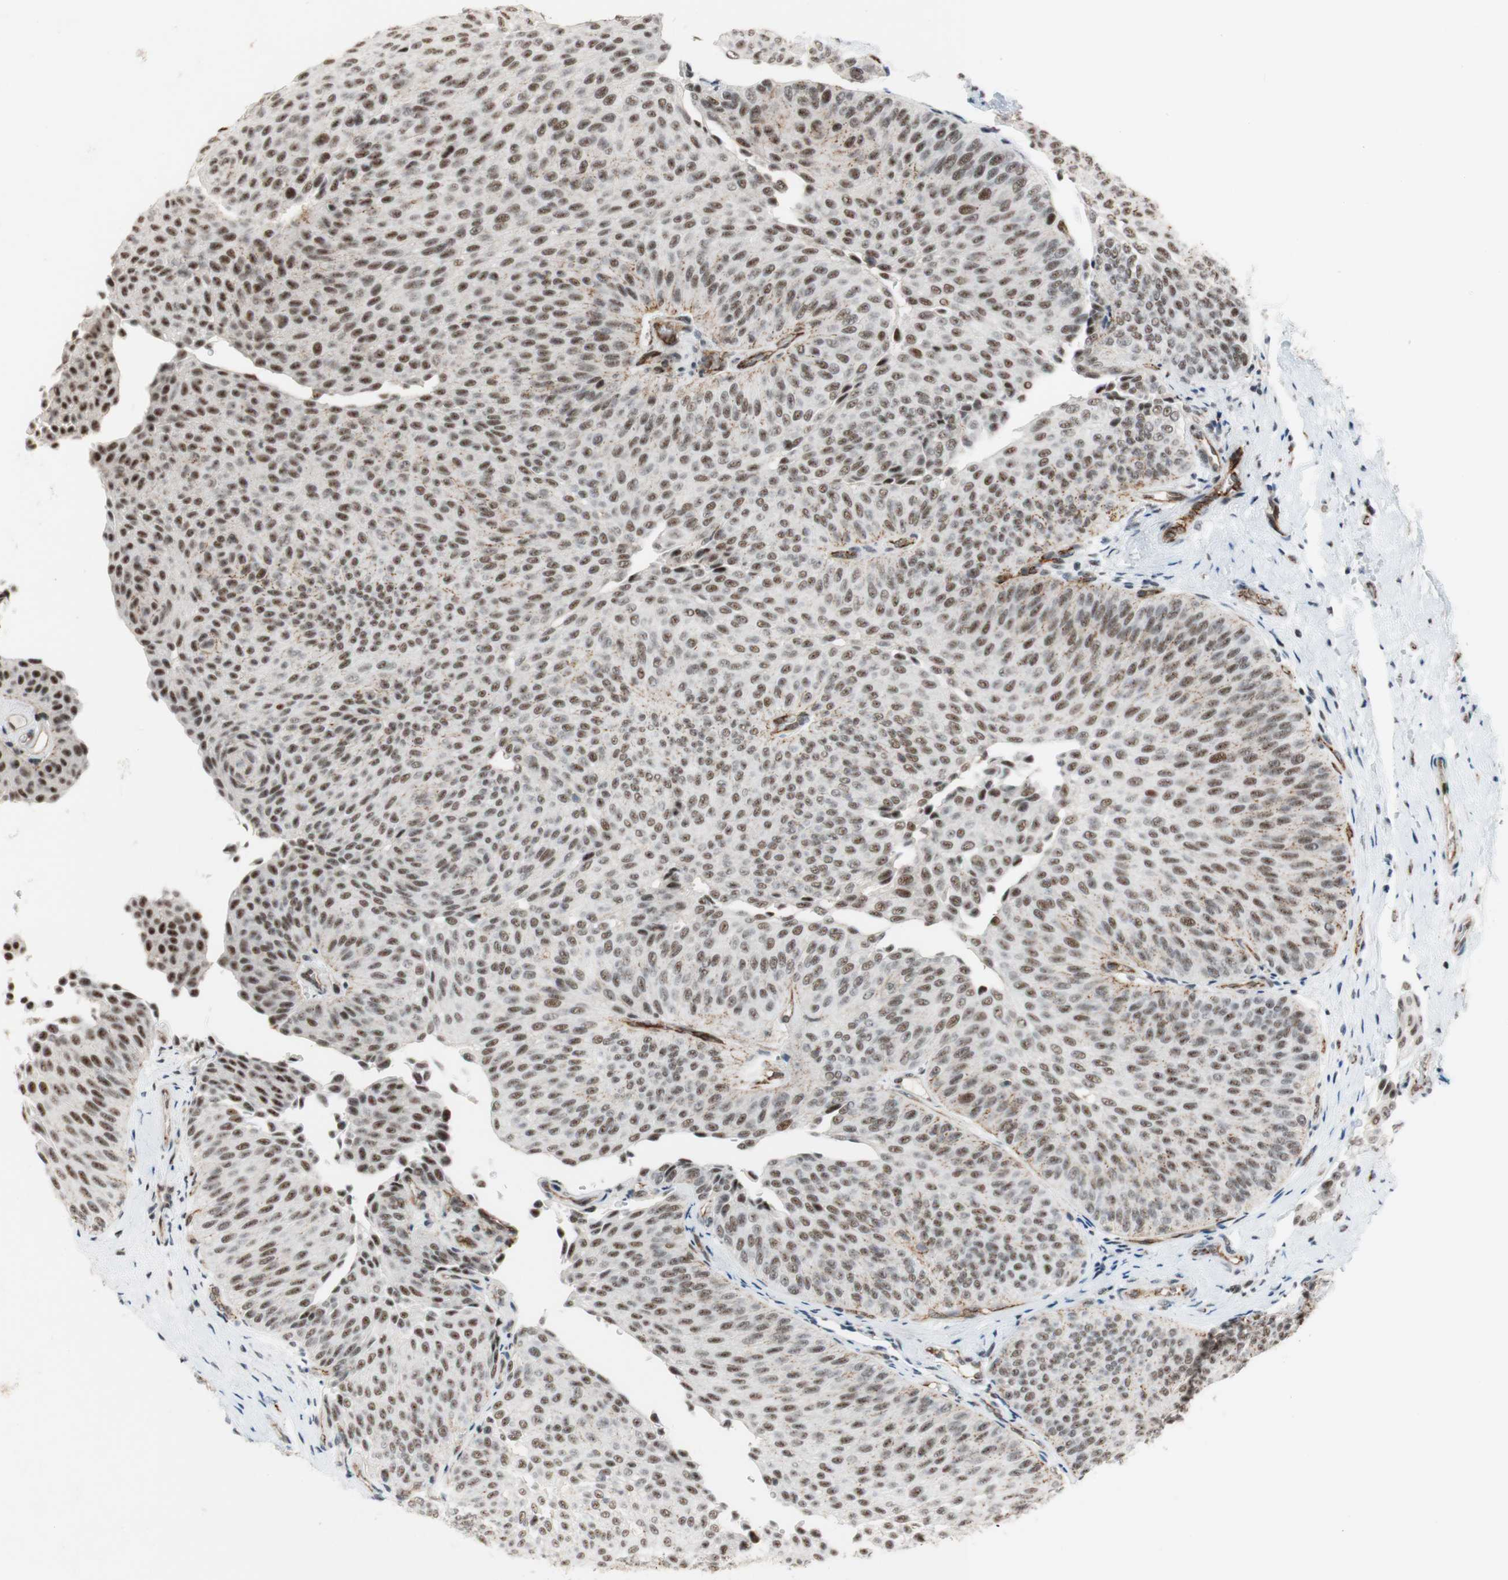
{"staining": {"intensity": "moderate", "quantity": ">75%", "location": "nuclear"}, "tissue": "urothelial cancer", "cell_type": "Tumor cells", "image_type": "cancer", "snomed": [{"axis": "morphology", "description": "Urothelial carcinoma, Low grade"}, {"axis": "topography", "description": "Urinary bladder"}], "caption": "Low-grade urothelial carcinoma stained with a brown dye shows moderate nuclear positive positivity in approximately >75% of tumor cells.", "gene": "SAP18", "patient": {"sex": "female", "age": 60}}